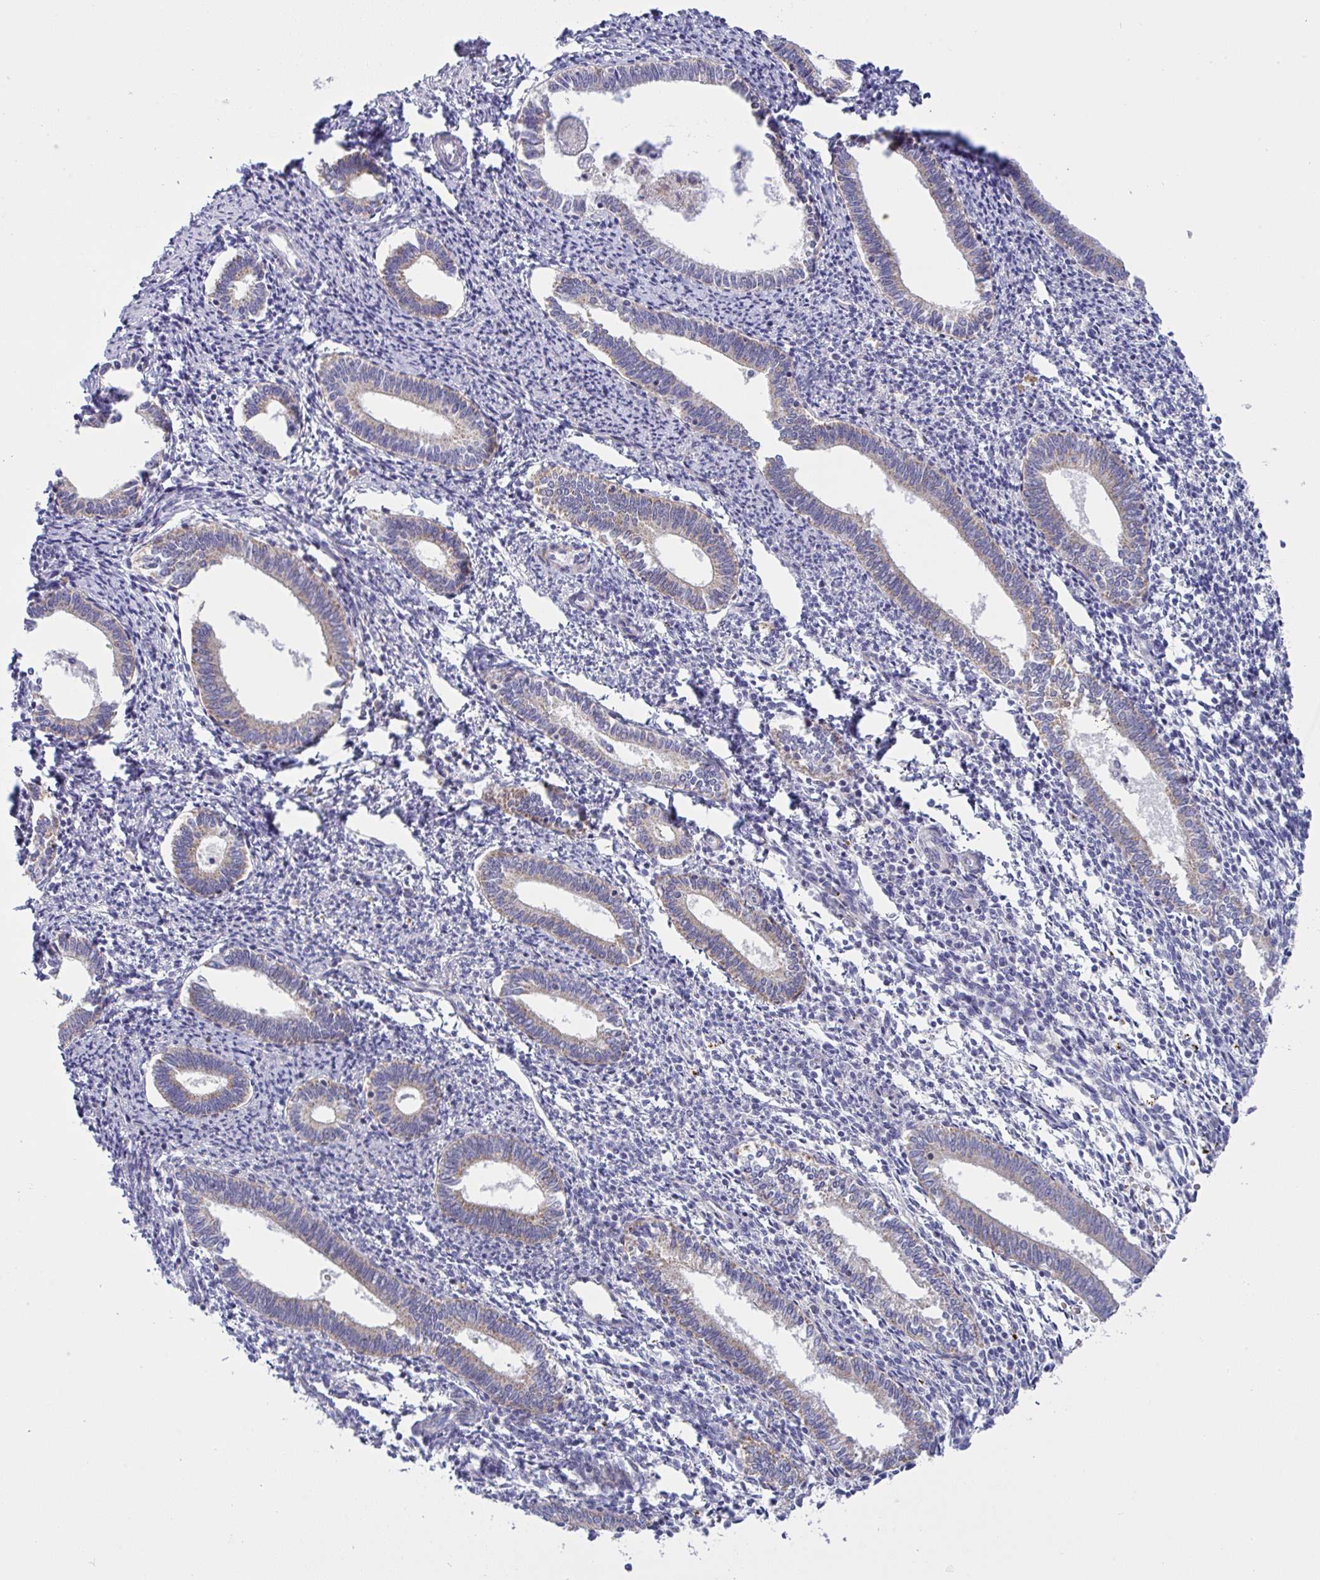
{"staining": {"intensity": "negative", "quantity": "none", "location": "none"}, "tissue": "endometrium", "cell_type": "Cells in endometrial stroma", "image_type": "normal", "snomed": [{"axis": "morphology", "description": "Normal tissue, NOS"}, {"axis": "topography", "description": "Endometrium"}], "caption": "The immunohistochemistry (IHC) micrograph has no significant expression in cells in endometrial stroma of endometrium.", "gene": "NTN1", "patient": {"sex": "female", "age": 41}}